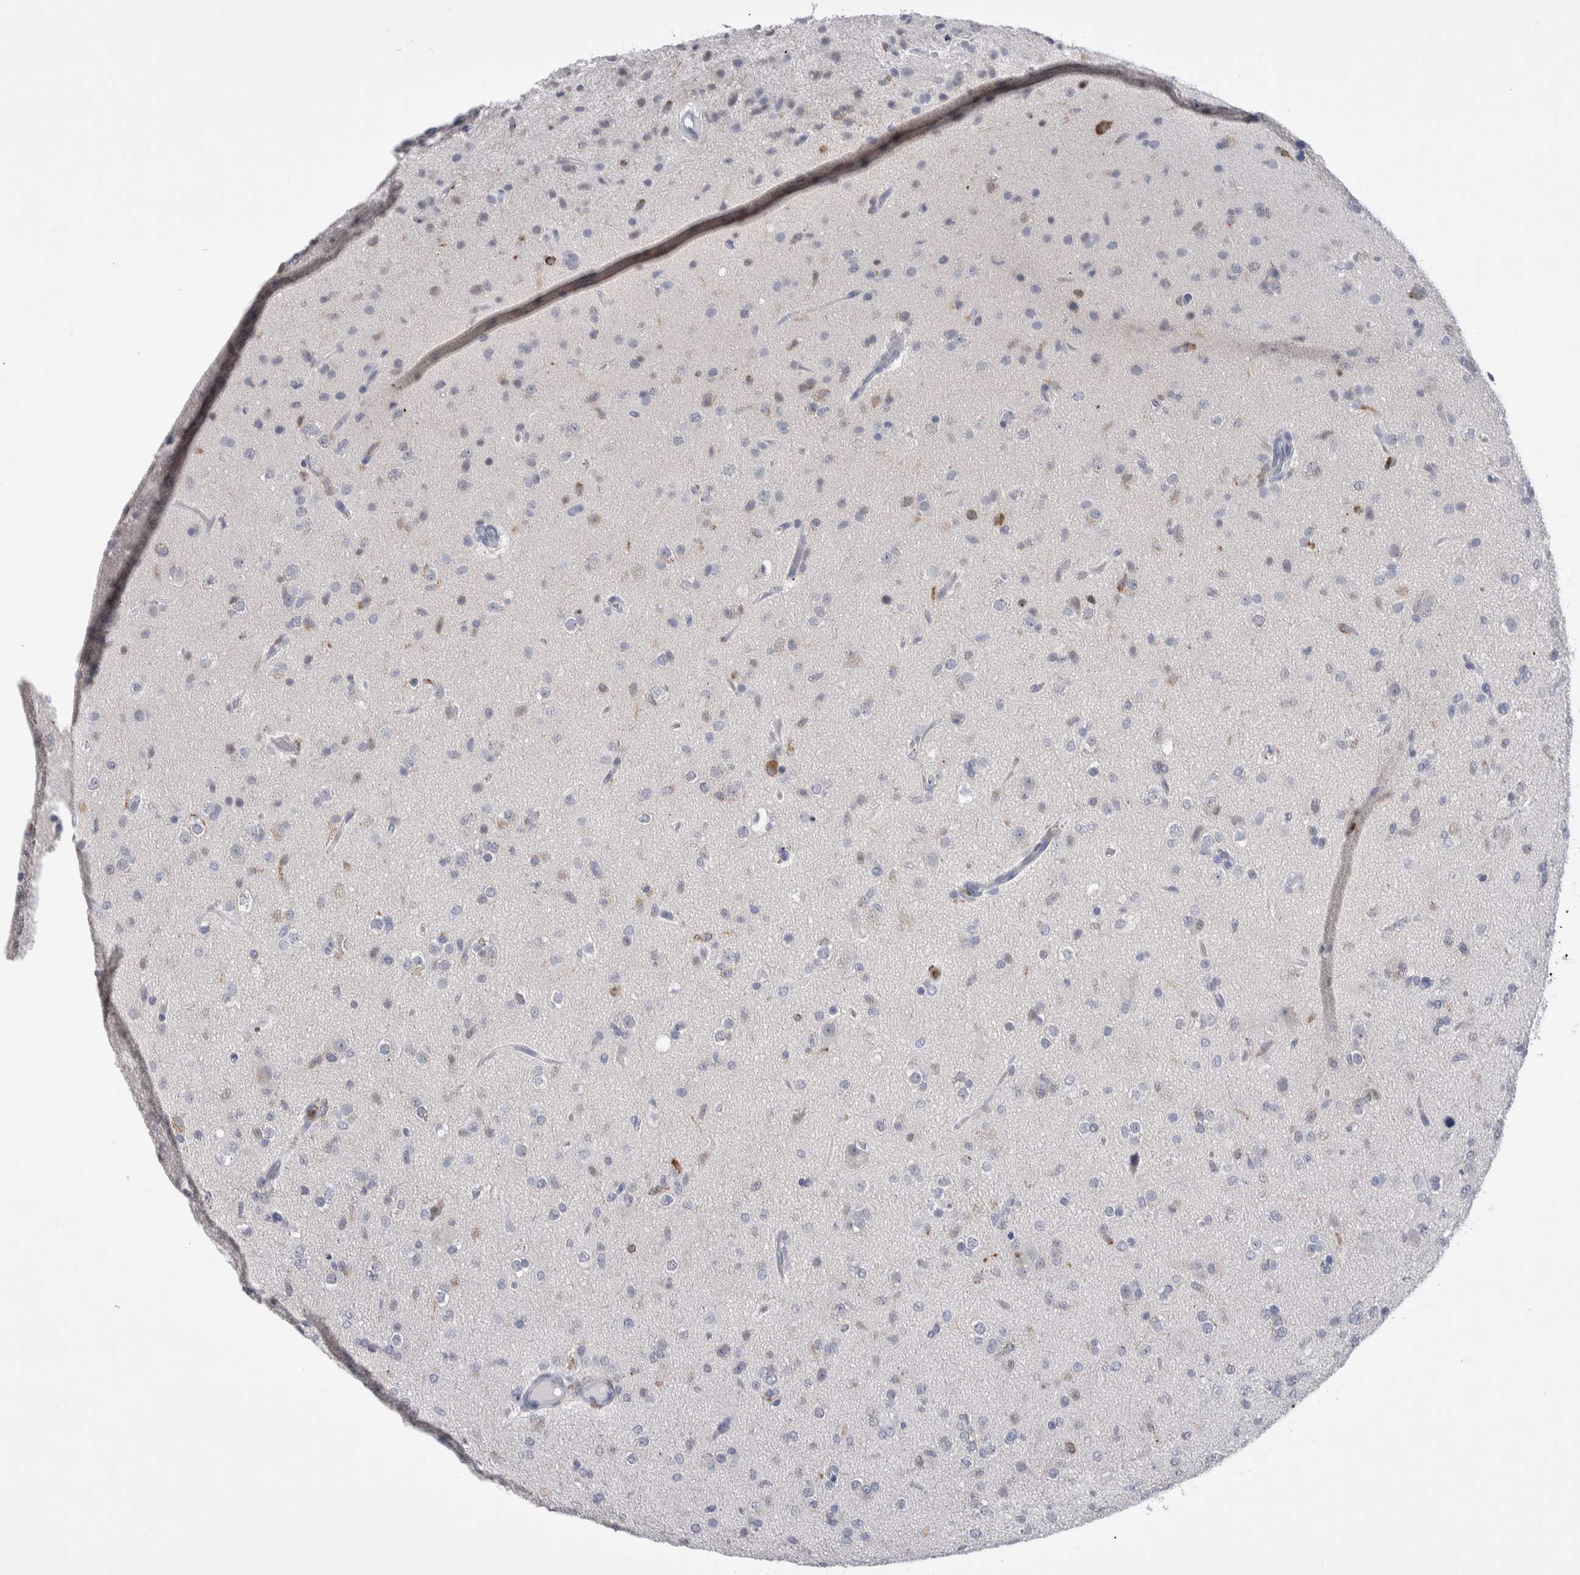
{"staining": {"intensity": "negative", "quantity": "none", "location": "none"}, "tissue": "glioma", "cell_type": "Tumor cells", "image_type": "cancer", "snomed": [{"axis": "morphology", "description": "Glioma, malignant, Low grade"}, {"axis": "topography", "description": "Brain"}], "caption": "Image shows no significant protein positivity in tumor cells of malignant low-grade glioma. The staining was performed using DAB (3,3'-diaminobenzidine) to visualize the protein expression in brown, while the nuclei were stained in blue with hematoxylin (Magnification: 20x).", "gene": "LURAP1L", "patient": {"sex": "male", "age": 65}}